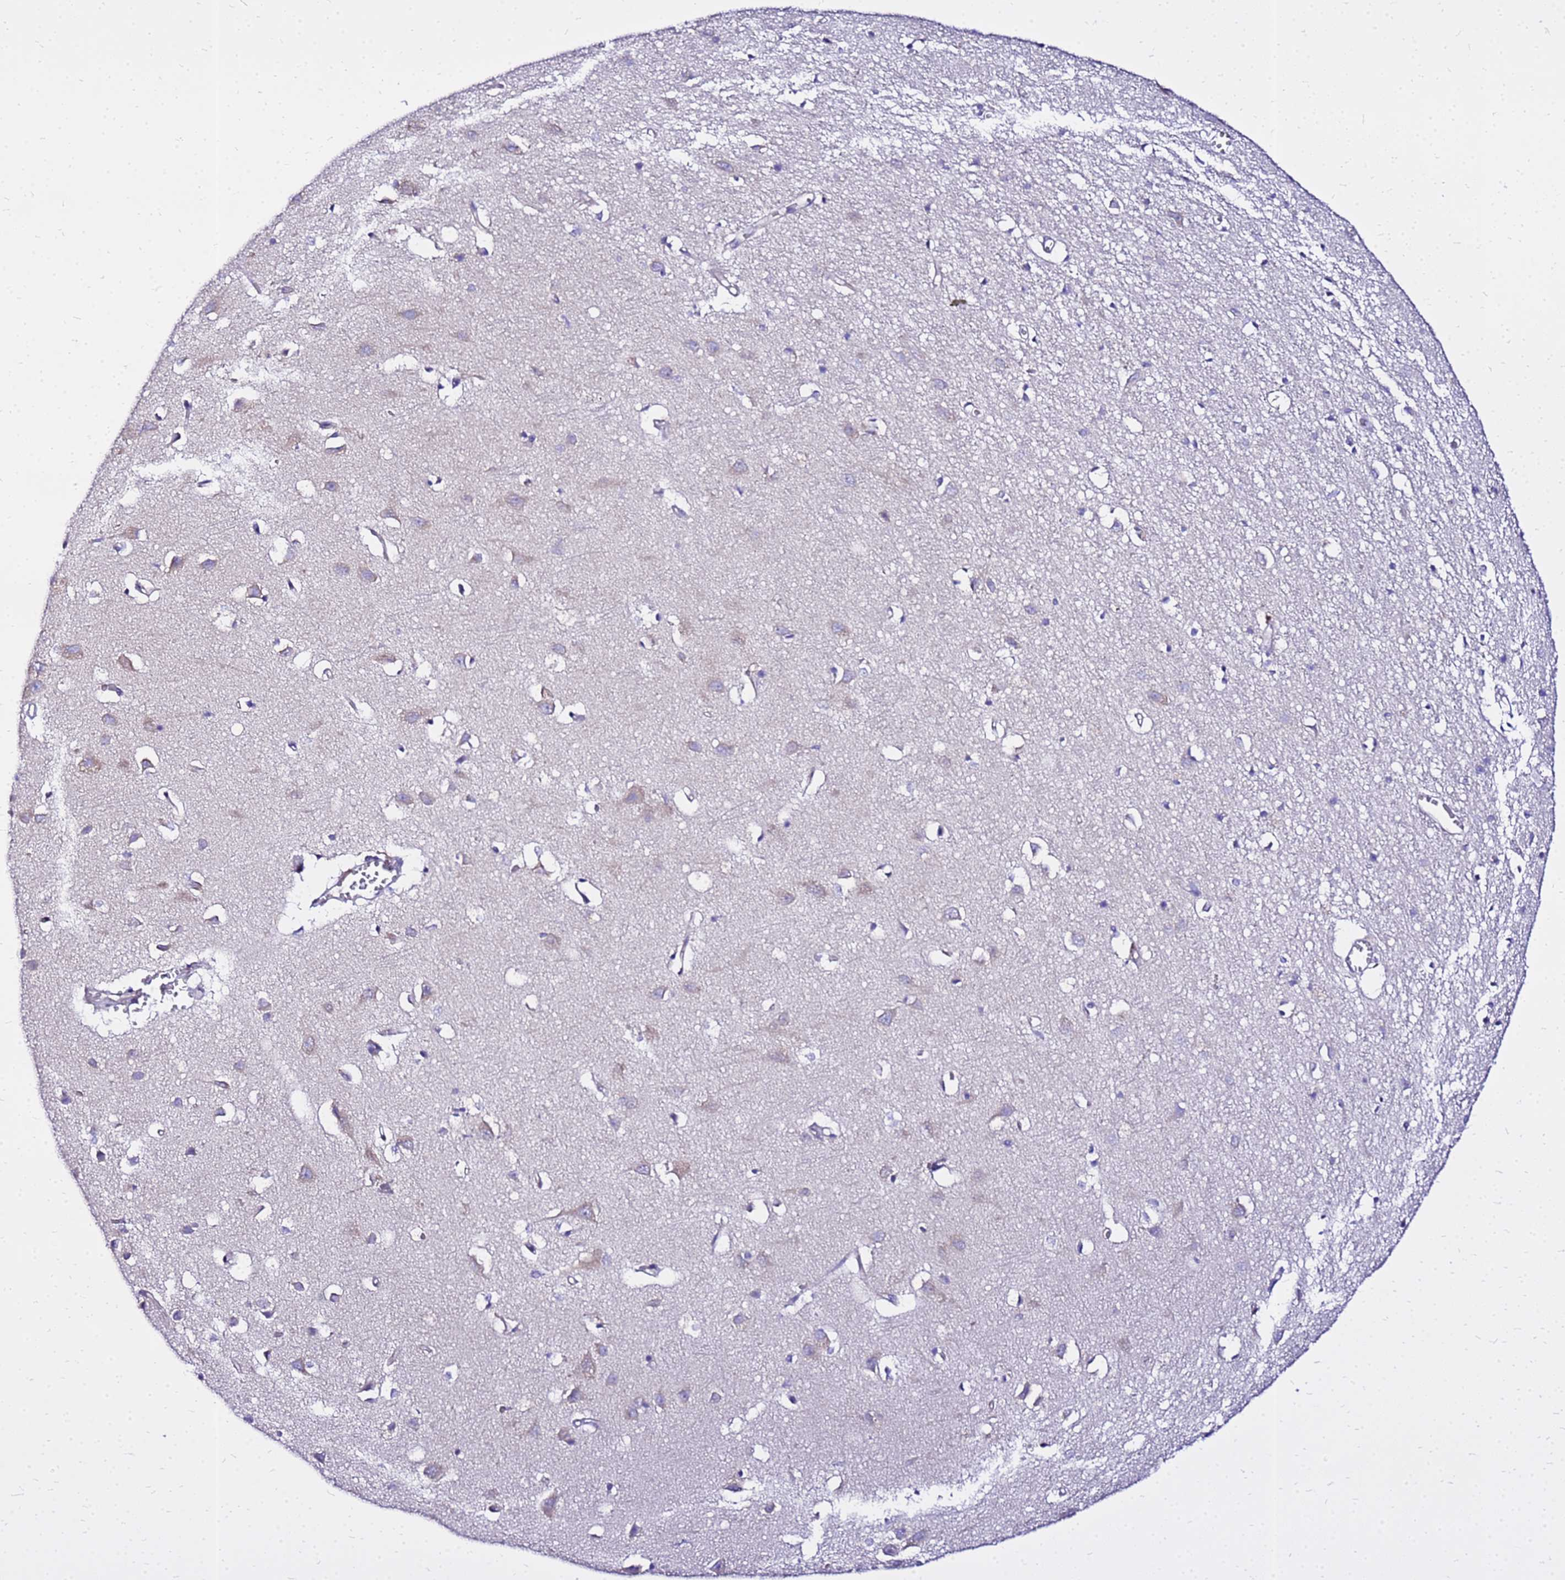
{"staining": {"intensity": "negative", "quantity": "none", "location": "none"}, "tissue": "cerebral cortex", "cell_type": "Endothelial cells", "image_type": "normal", "snomed": [{"axis": "morphology", "description": "Normal tissue, NOS"}, {"axis": "topography", "description": "Cerebral cortex"}], "caption": "IHC of normal cerebral cortex reveals no positivity in endothelial cells.", "gene": "HERC5", "patient": {"sex": "female", "age": 64}}